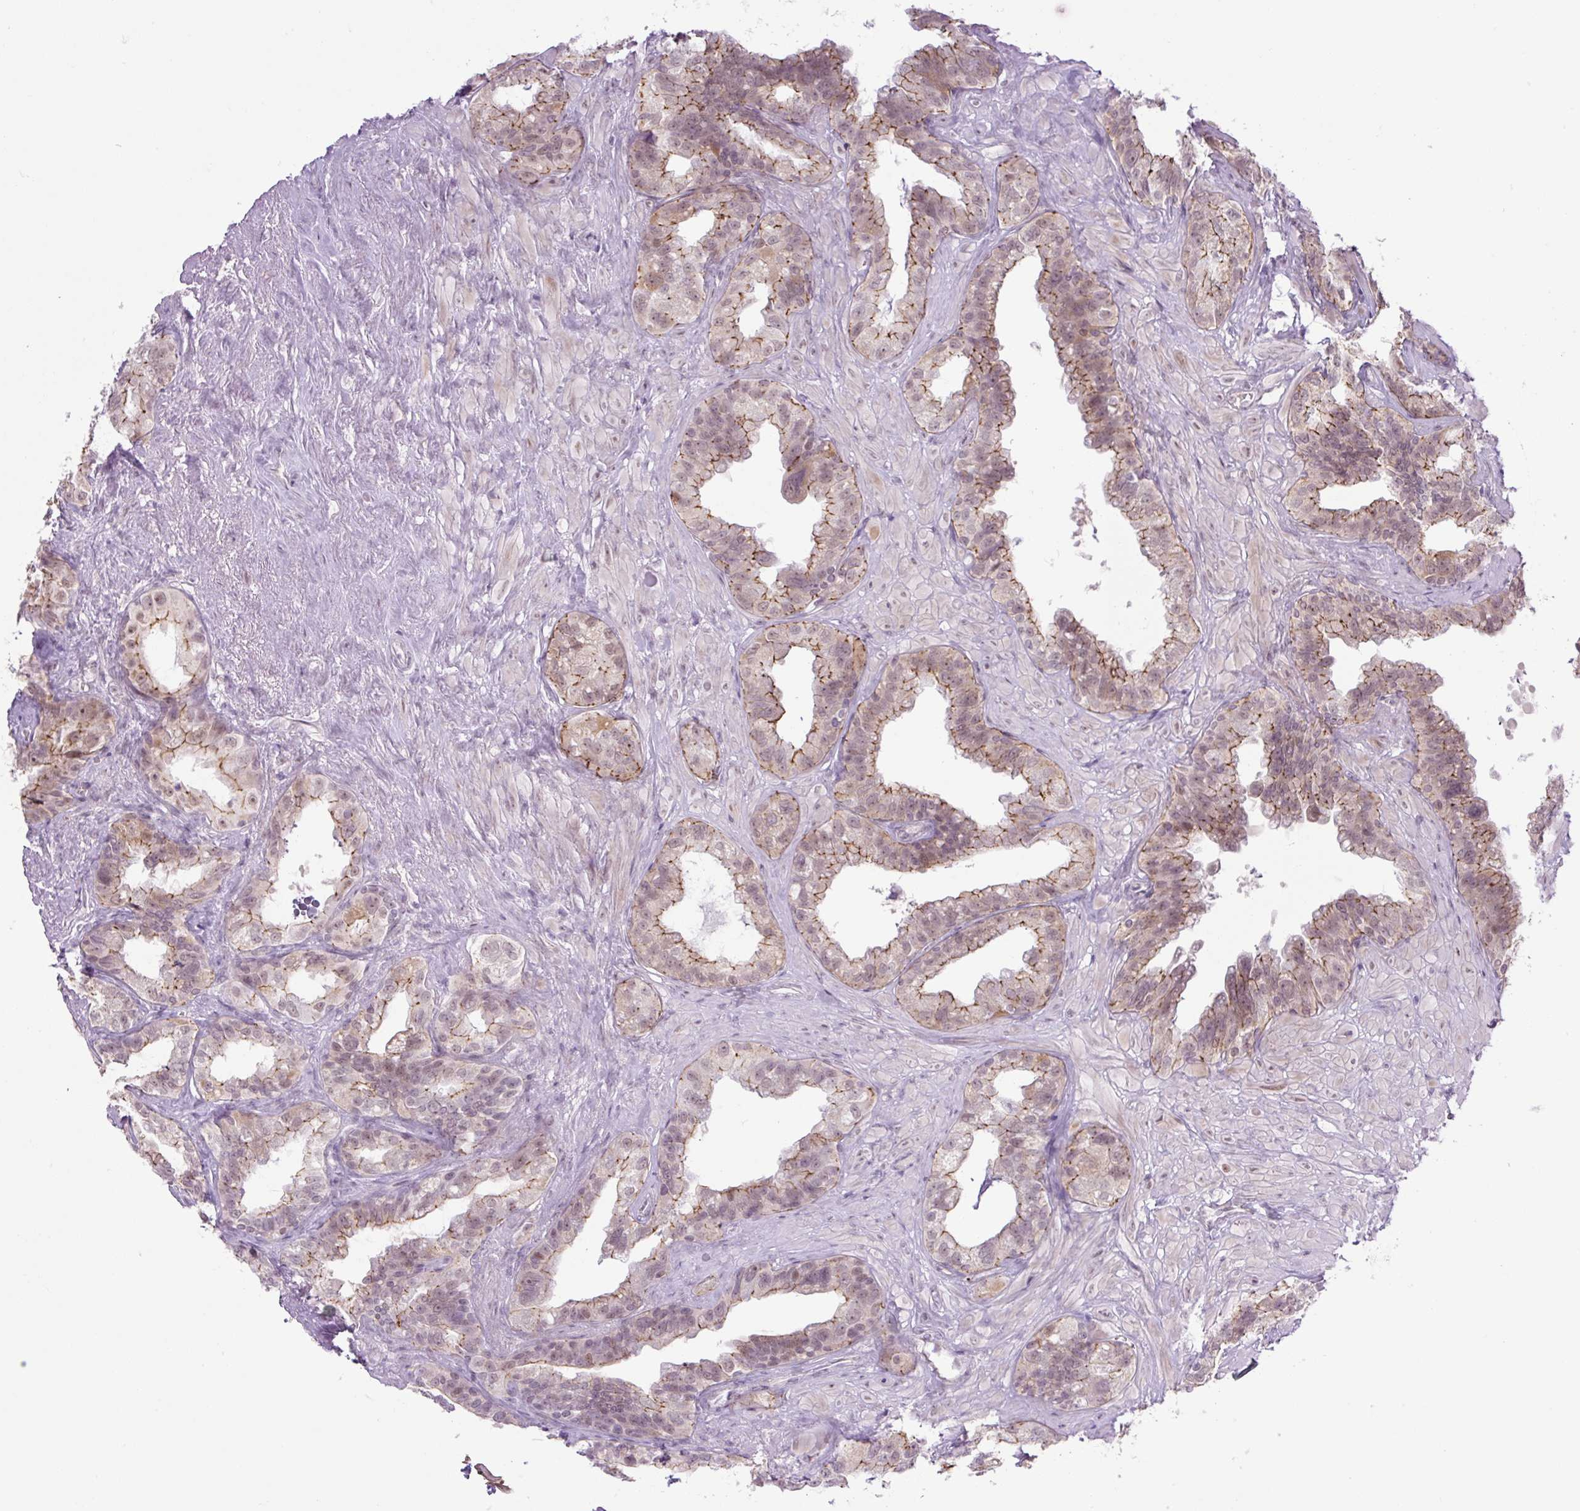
{"staining": {"intensity": "moderate", "quantity": "25%-75%", "location": "cytoplasmic/membranous,nuclear"}, "tissue": "seminal vesicle", "cell_type": "Glandular cells", "image_type": "normal", "snomed": [{"axis": "morphology", "description": "Normal tissue, NOS"}, {"axis": "topography", "description": "Seminal veicle"}, {"axis": "topography", "description": "Peripheral nerve tissue"}], "caption": "Moderate cytoplasmic/membranous,nuclear expression is appreciated in approximately 25%-75% of glandular cells in benign seminal vesicle. (Brightfield microscopy of DAB IHC at high magnification).", "gene": "ICE1", "patient": {"sex": "male", "age": 76}}